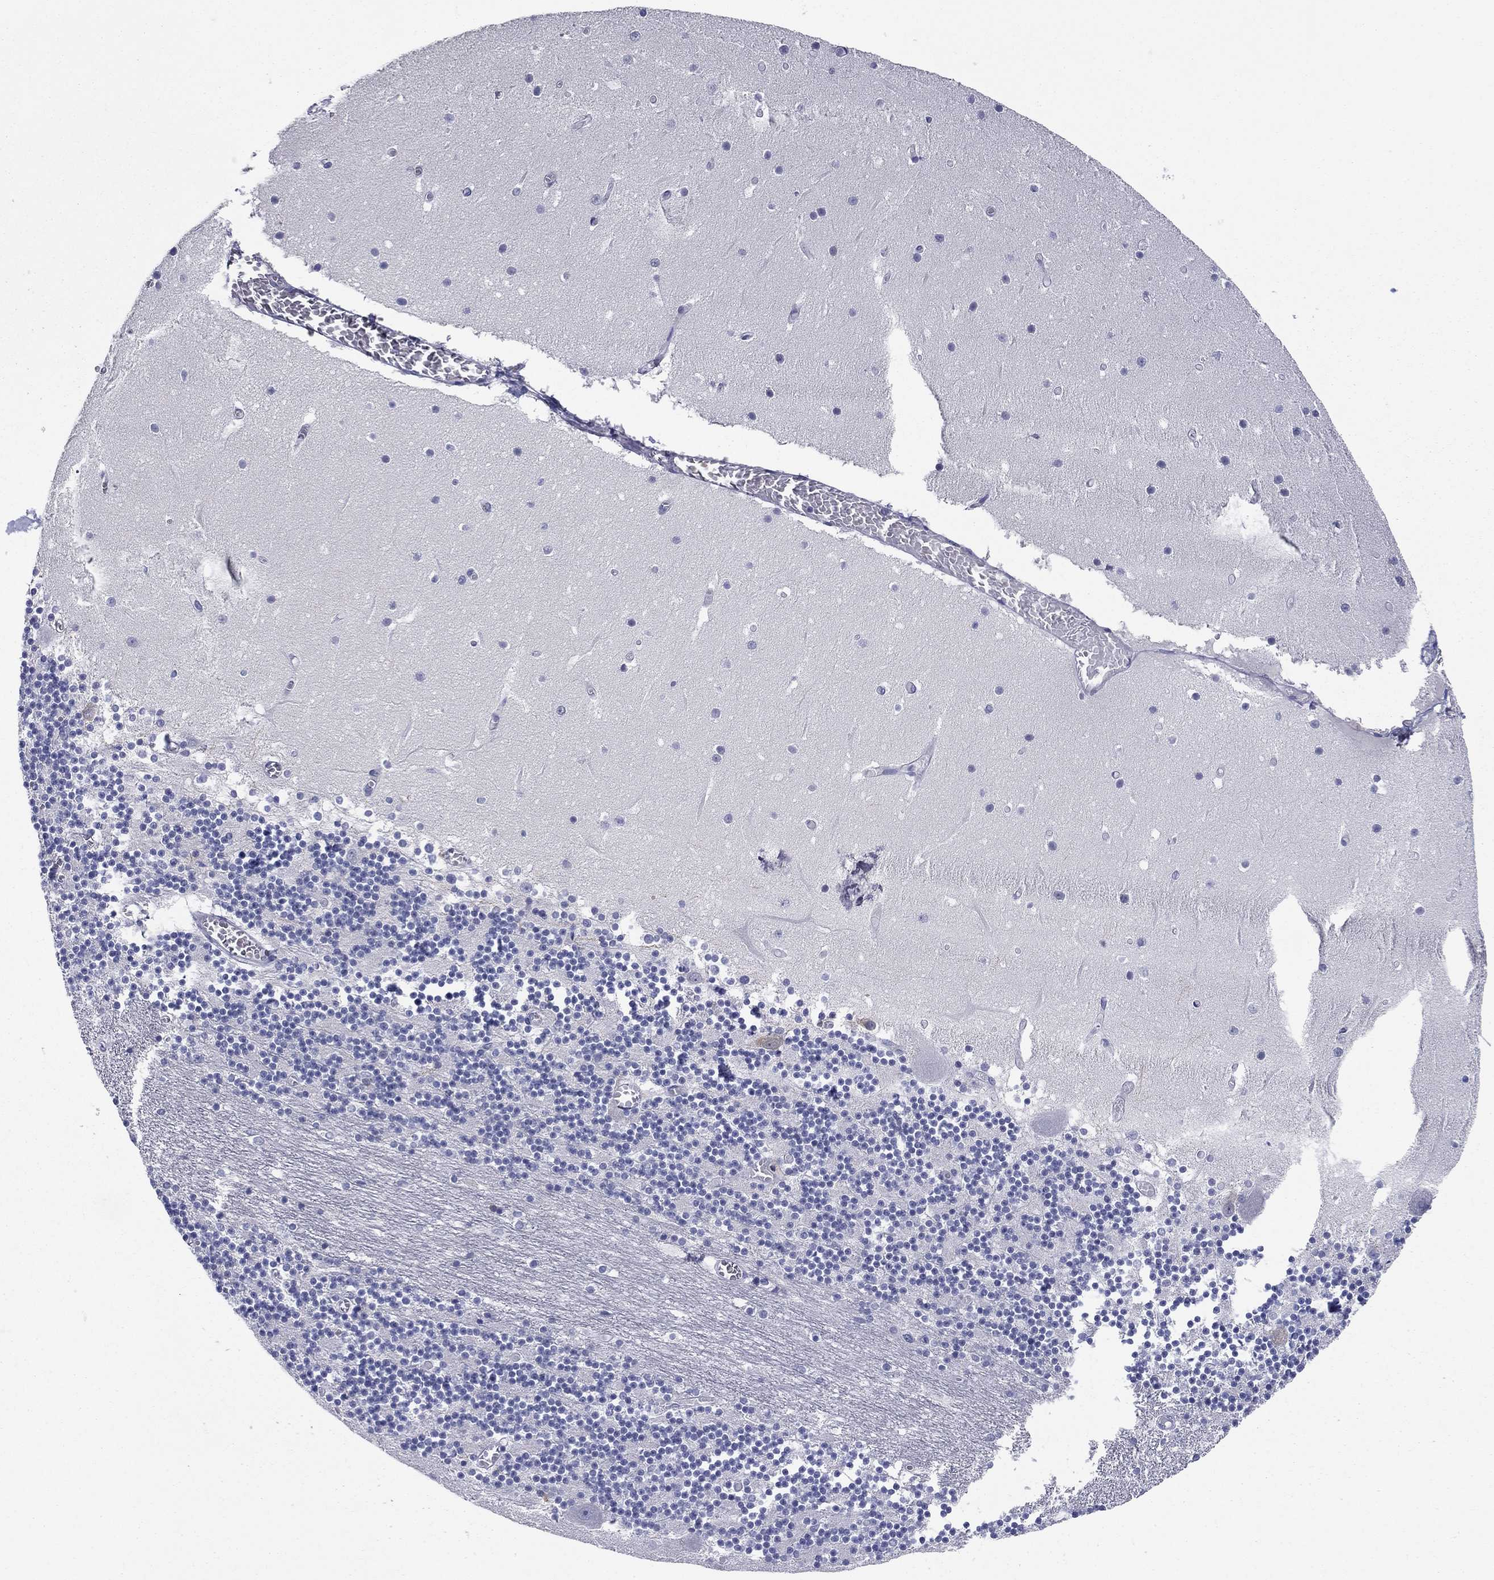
{"staining": {"intensity": "negative", "quantity": "none", "location": "none"}, "tissue": "cerebellum", "cell_type": "Cells in granular layer", "image_type": "normal", "snomed": [{"axis": "morphology", "description": "Normal tissue, NOS"}, {"axis": "topography", "description": "Cerebellum"}], "caption": "An immunohistochemistry histopathology image of benign cerebellum is shown. There is no staining in cells in granular layer of cerebellum. (Stains: DAB (3,3'-diaminobenzidine) immunohistochemistry with hematoxylin counter stain, Microscopy: brightfield microscopy at high magnification).", "gene": "KCNH1", "patient": {"sex": "female", "age": 28}}